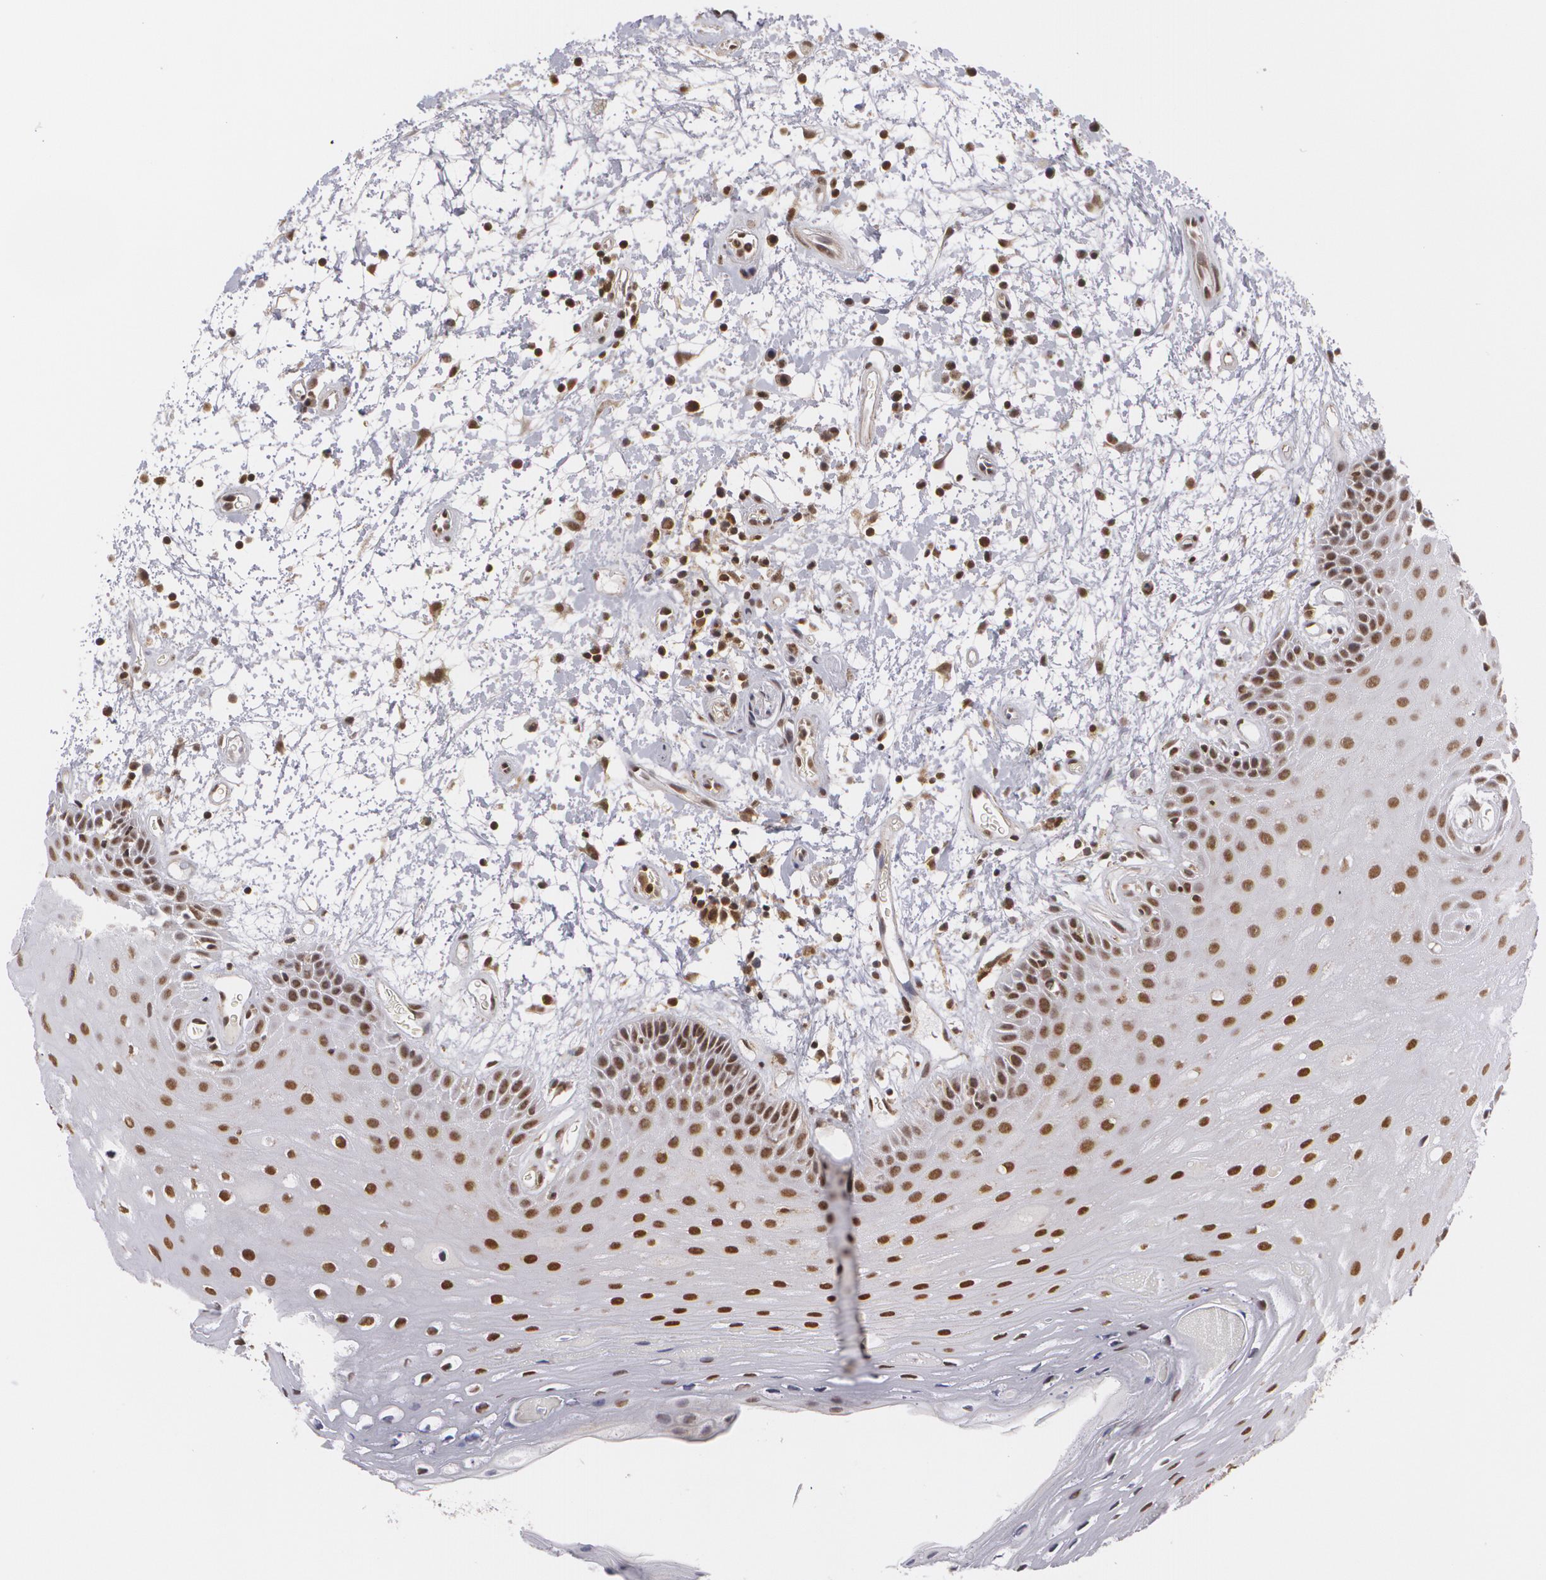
{"staining": {"intensity": "strong", "quantity": ">75%", "location": "nuclear"}, "tissue": "oral mucosa", "cell_type": "Squamous epithelial cells", "image_type": "normal", "snomed": [{"axis": "morphology", "description": "Normal tissue, NOS"}, {"axis": "topography", "description": "Oral tissue"}], "caption": "Immunohistochemistry of normal oral mucosa exhibits high levels of strong nuclear staining in approximately >75% of squamous epithelial cells.", "gene": "MXD1", "patient": {"sex": "female", "age": 79}}